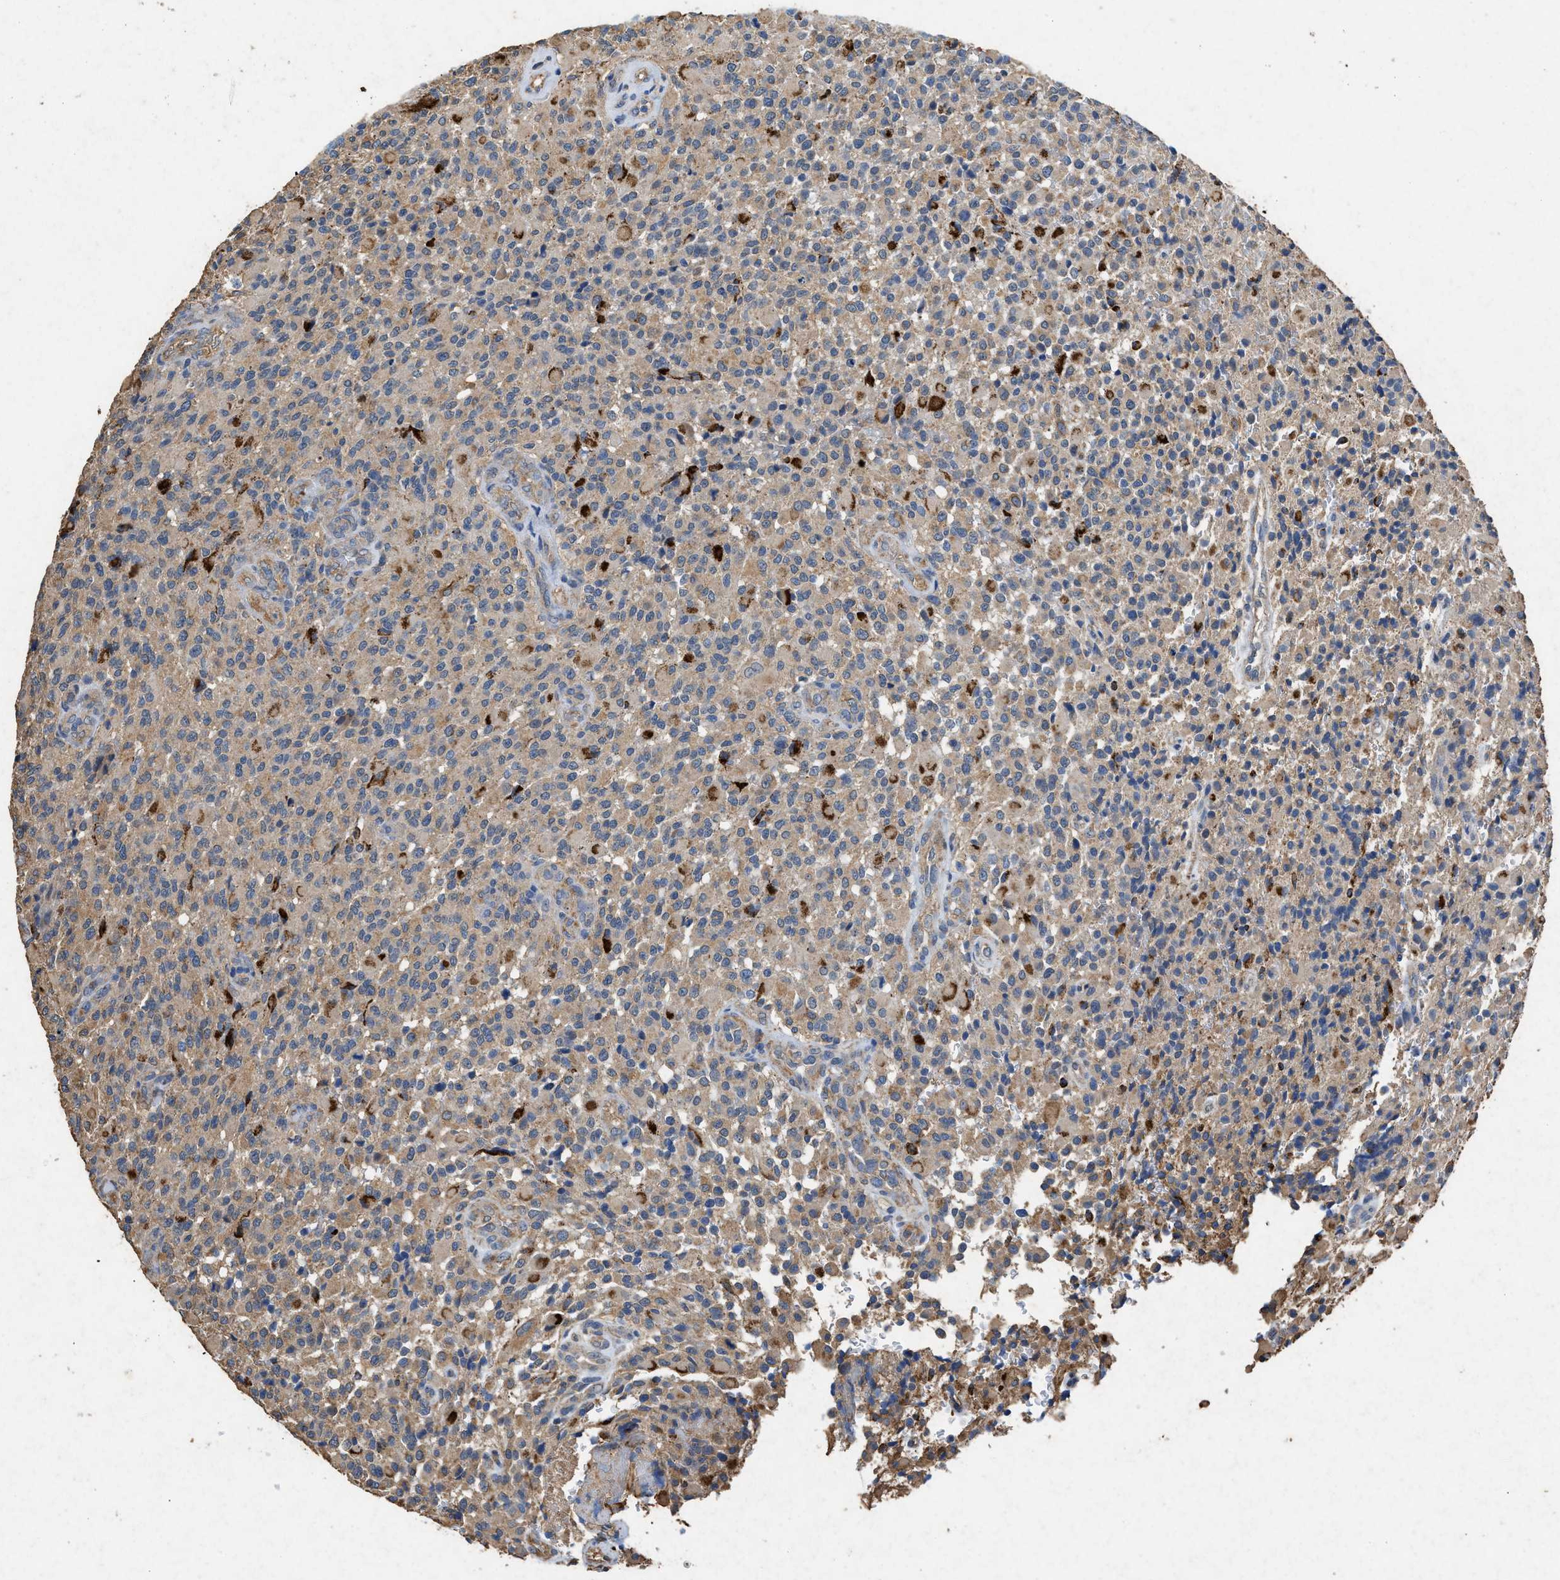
{"staining": {"intensity": "weak", "quantity": "25%-75%", "location": "cytoplasmic/membranous"}, "tissue": "glioma", "cell_type": "Tumor cells", "image_type": "cancer", "snomed": [{"axis": "morphology", "description": "Glioma, malignant, High grade"}, {"axis": "topography", "description": "Brain"}], "caption": "A photomicrograph of malignant glioma (high-grade) stained for a protein displays weak cytoplasmic/membranous brown staining in tumor cells.", "gene": "CDK15", "patient": {"sex": "male", "age": 71}}